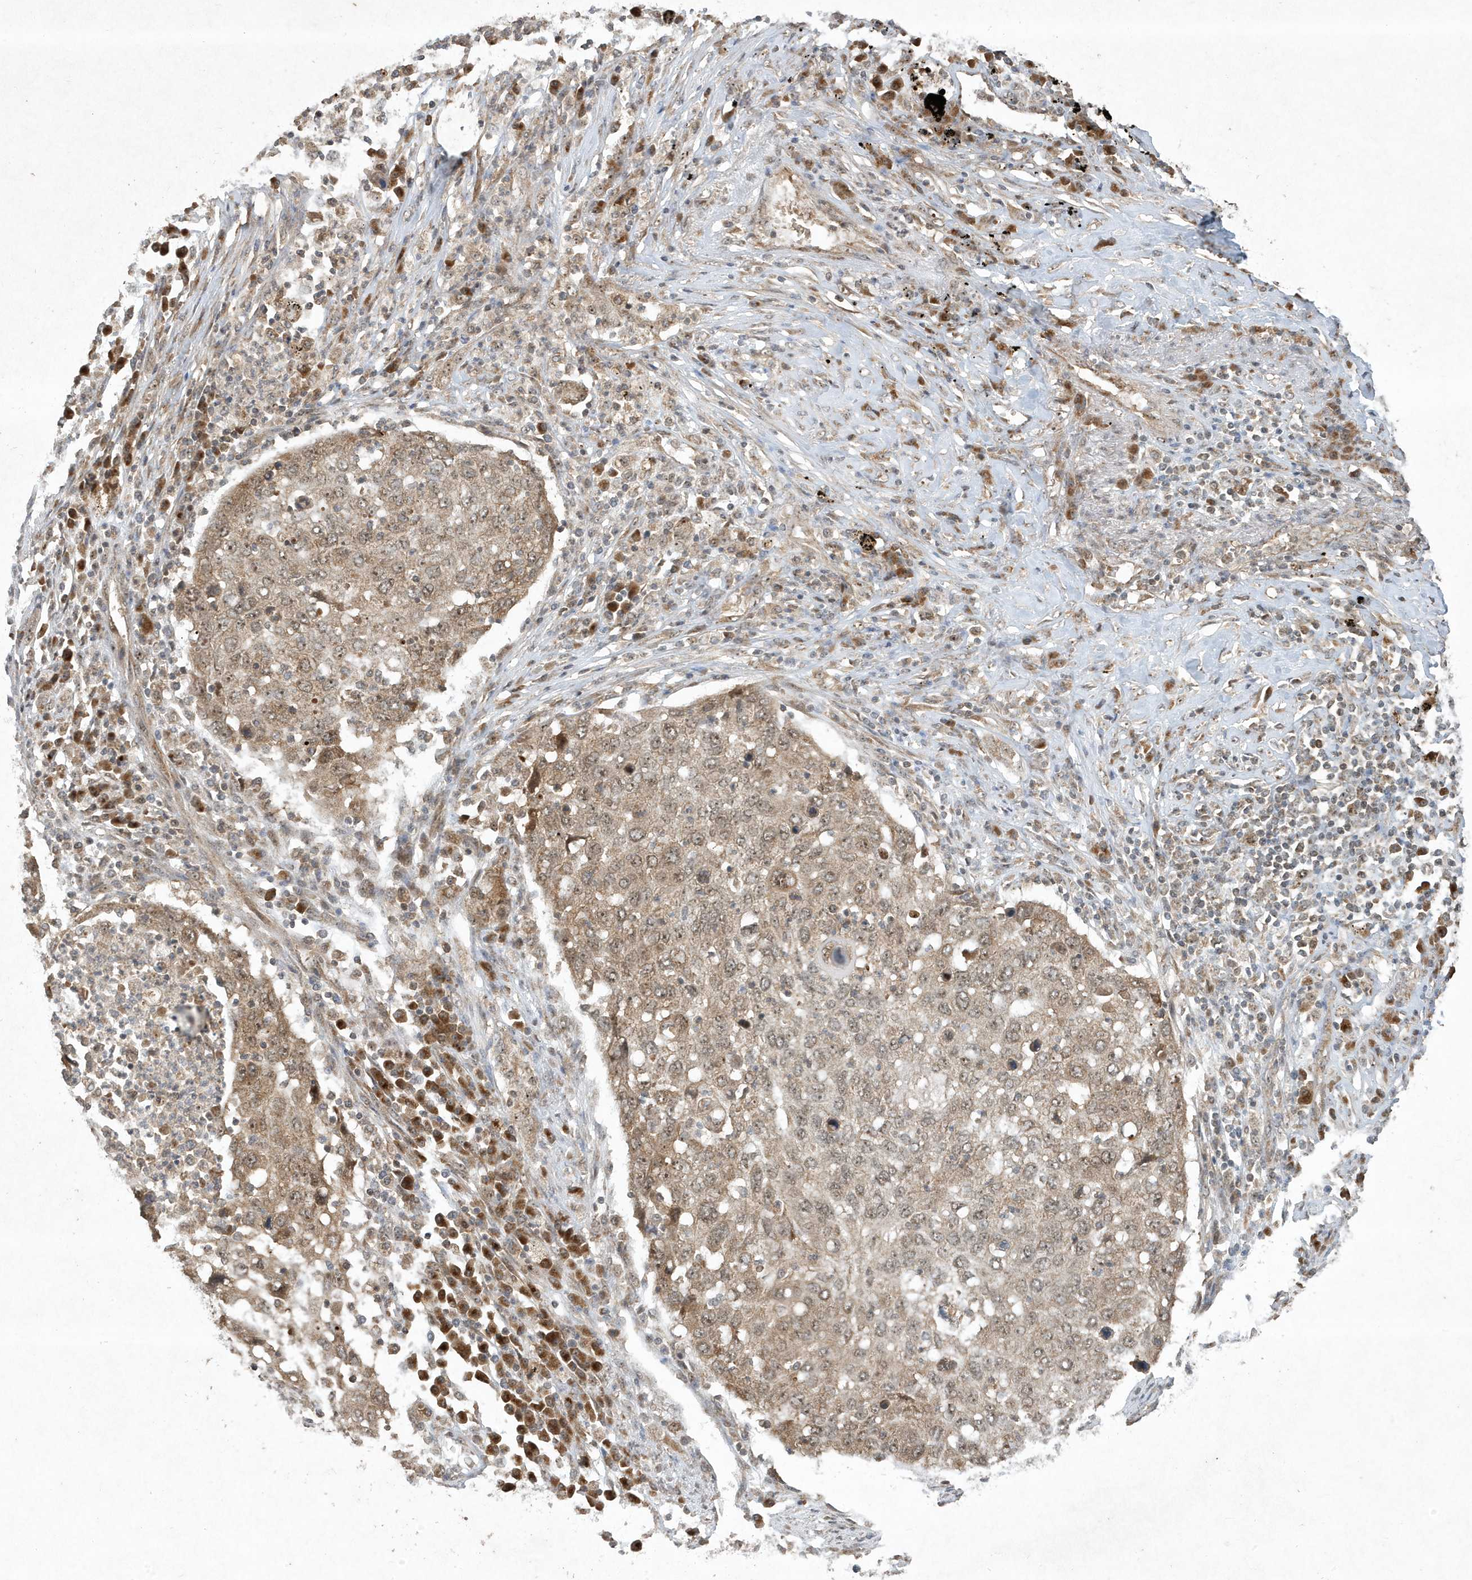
{"staining": {"intensity": "moderate", "quantity": ">75%", "location": "cytoplasmic/membranous,nuclear"}, "tissue": "lung cancer", "cell_type": "Tumor cells", "image_type": "cancer", "snomed": [{"axis": "morphology", "description": "Squamous cell carcinoma, NOS"}, {"axis": "topography", "description": "Lung"}], "caption": "Lung squamous cell carcinoma stained for a protein (brown) shows moderate cytoplasmic/membranous and nuclear positive expression in about >75% of tumor cells.", "gene": "ABCB9", "patient": {"sex": "female", "age": 63}}